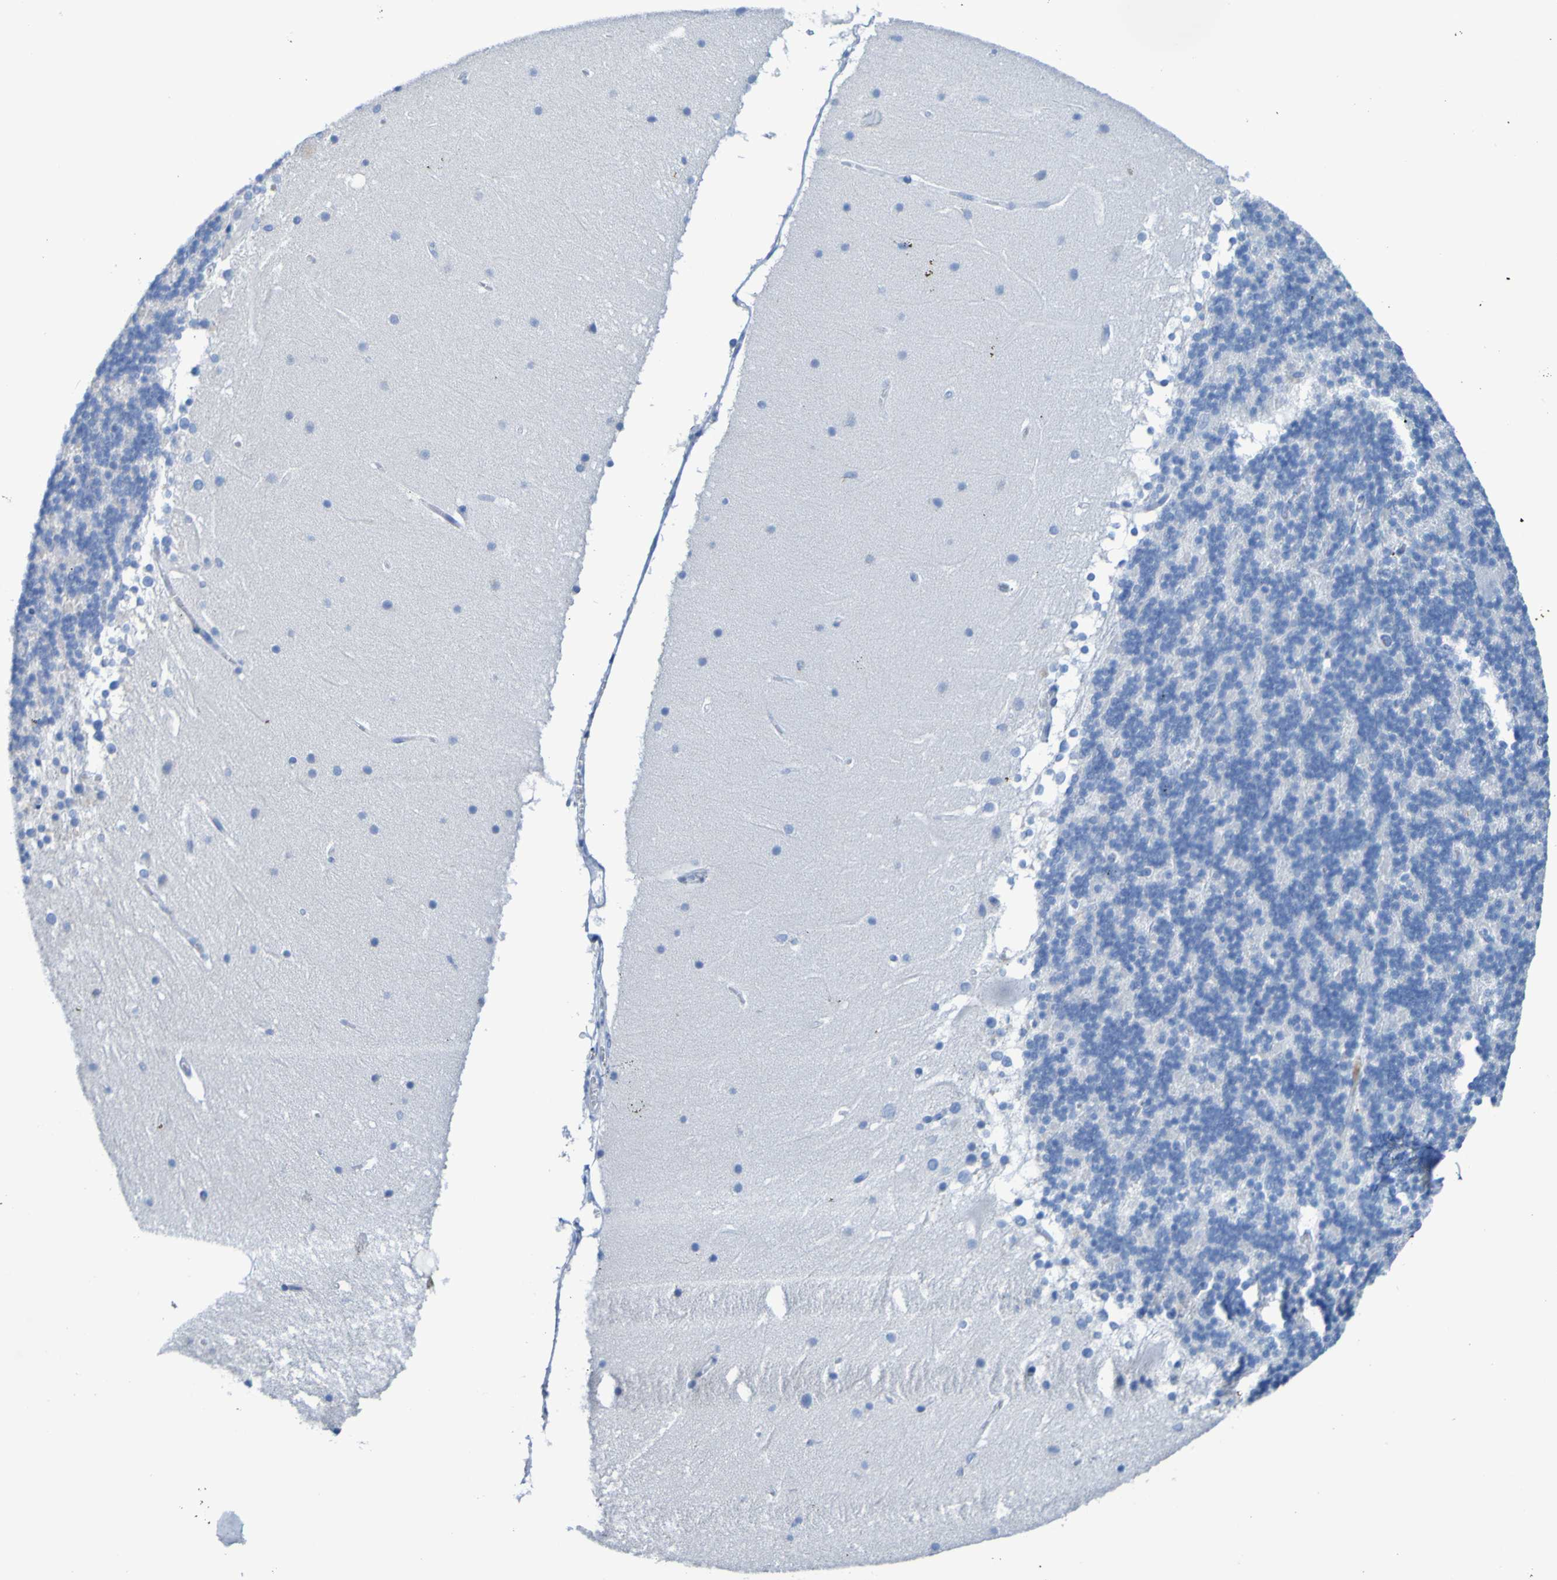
{"staining": {"intensity": "negative", "quantity": "none", "location": "none"}, "tissue": "cerebellum", "cell_type": "Cells in granular layer", "image_type": "normal", "snomed": [{"axis": "morphology", "description": "Normal tissue, NOS"}, {"axis": "topography", "description": "Cerebellum"}], "caption": "An IHC photomicrograph of normal cerebellum is shown. There is no staining in cells in granular layer of cerebellum.", "gene": "ACMSD", "patient": {"sex": "female", "age": 19}}